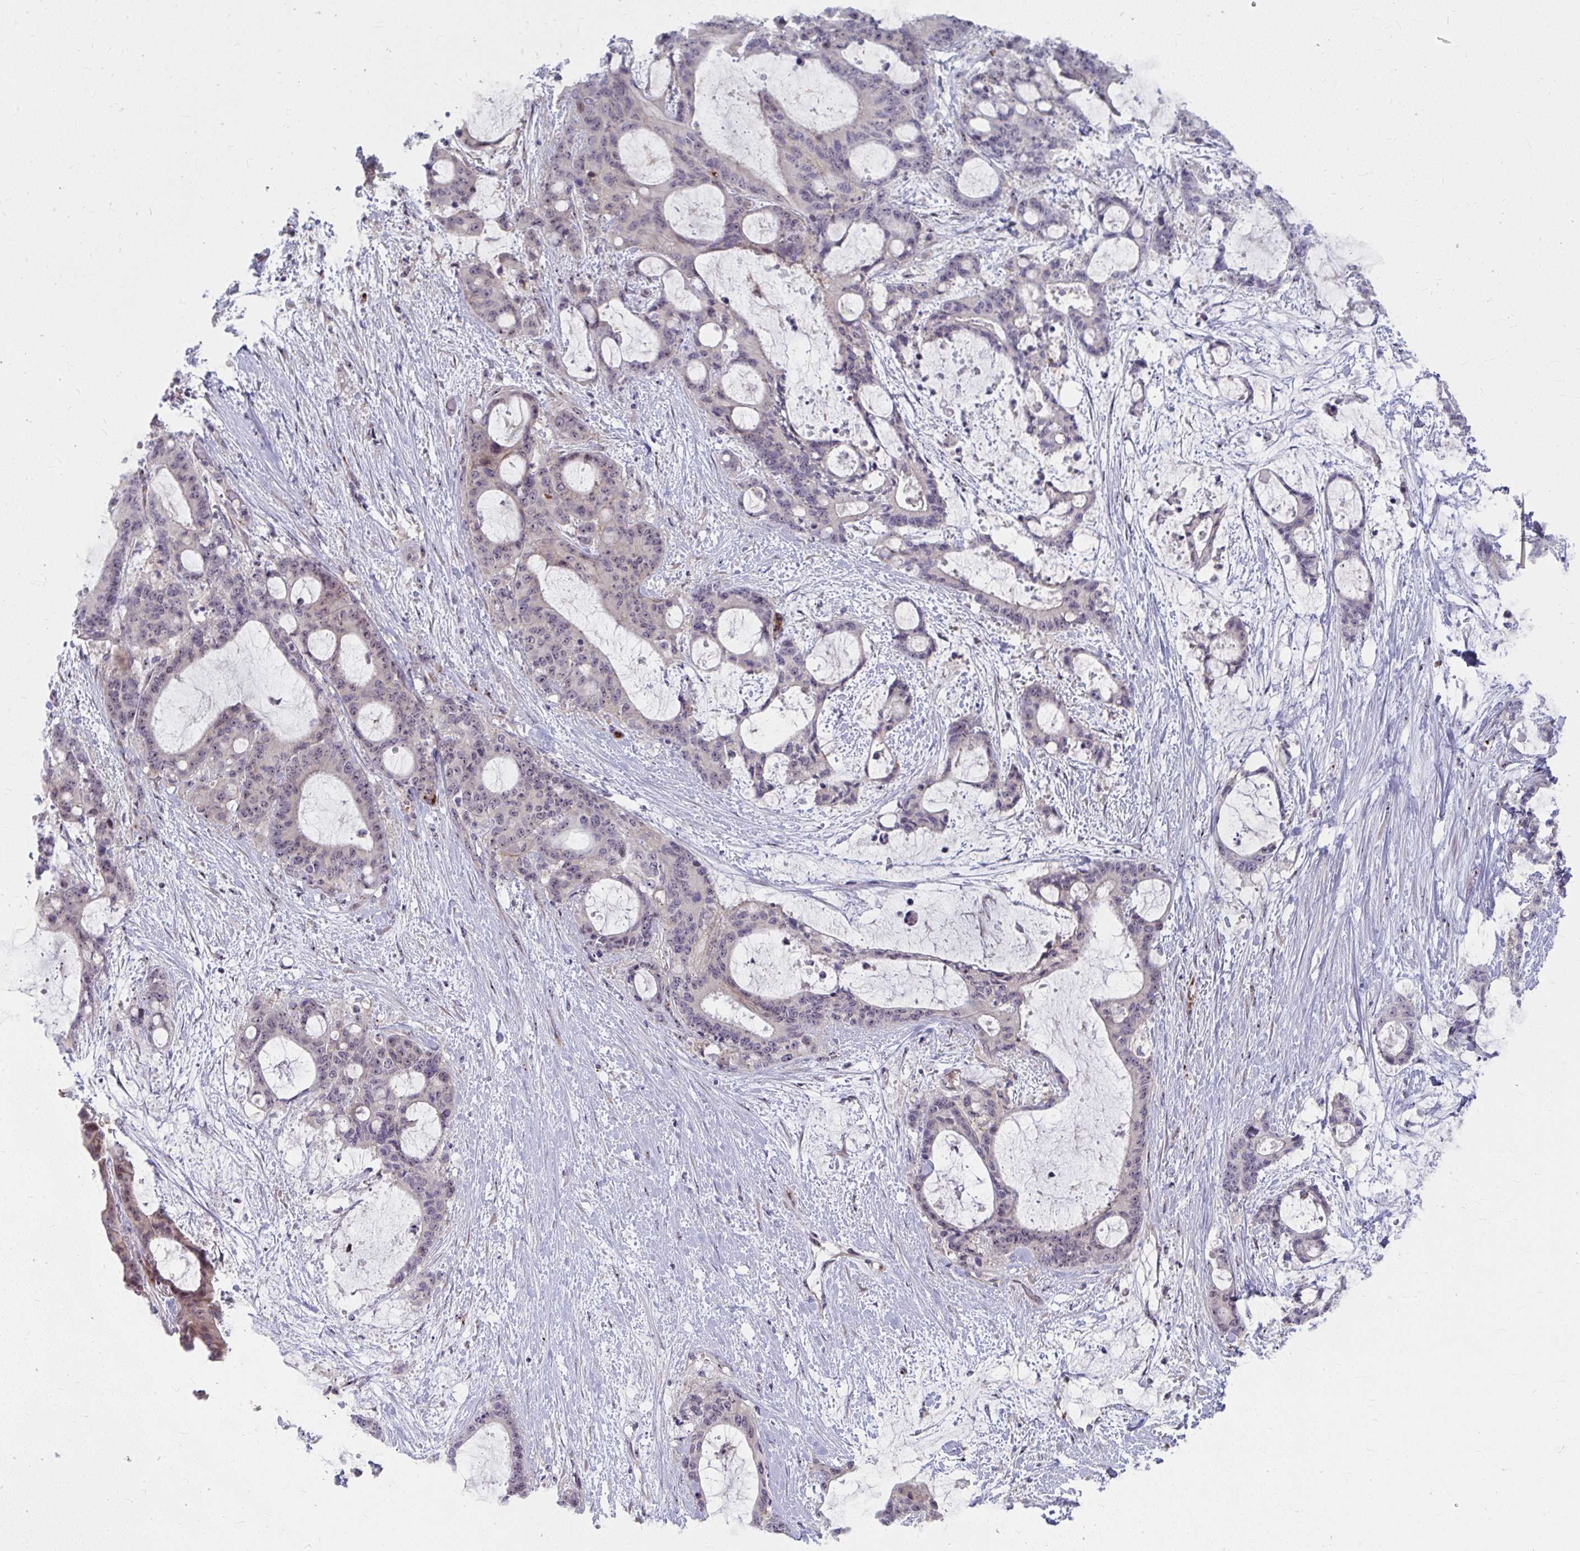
{"staining": {"intensity": "weak", "quantity": "<25%", "location": "nuclear"}, "tissue": "liver cancer", "cell_type": "Tumor cells", "image_type": "cancer", "snomed": [{"axis": "morphology", "description": "Normal tissue, NOS"}, {"axis": "morphology", "description": "Cholangiocarcinoma"}, {"axis": "topography", "description": "Liver"}, {"axis": "topography", "description": "Peripheral nerve tissue"}], "caption": "Micrograph shows no protein positivity in tumor cells of cholangiocarcinoma (liver) tissue.", "gene": "MUS81", "patient": {"sex": "female", "age": 73}}